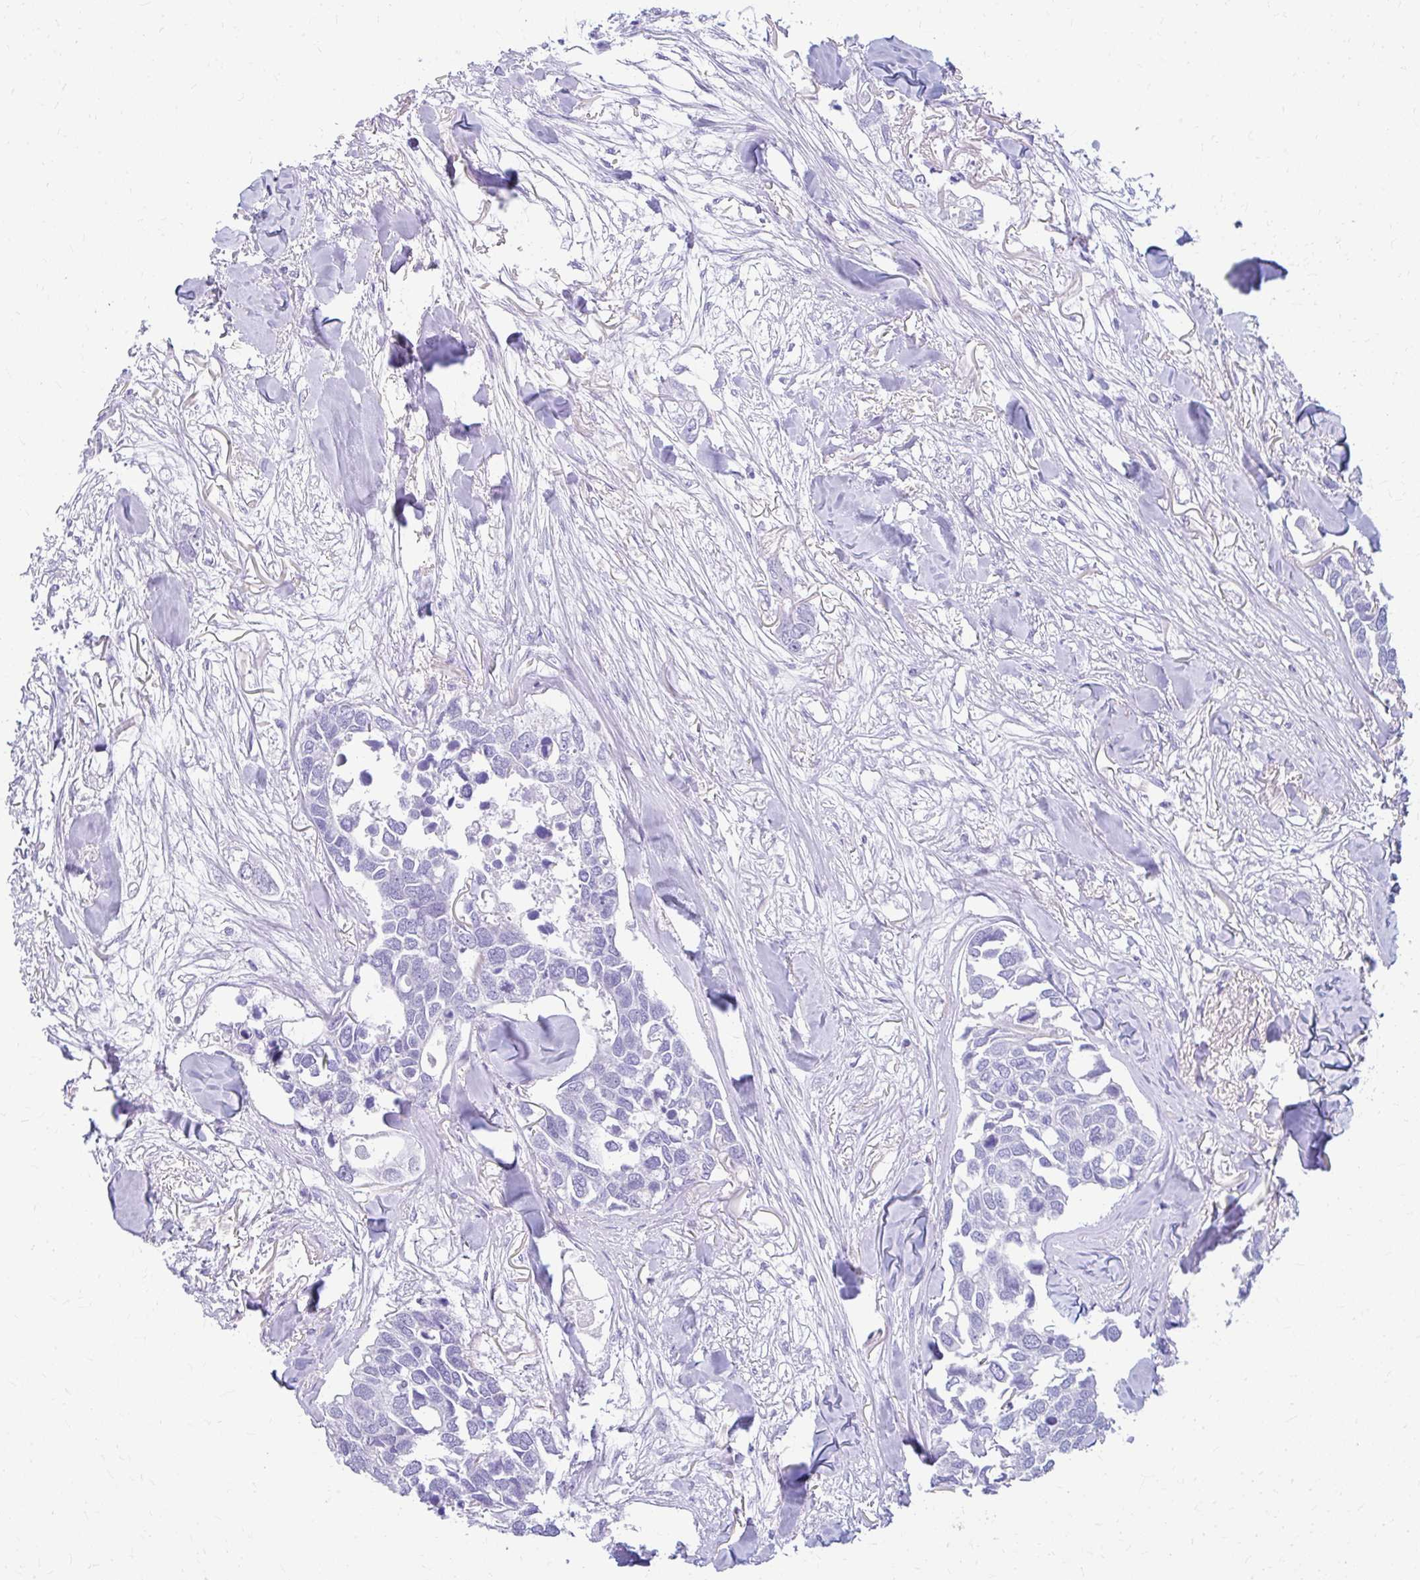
{"staining": {"intensity": "negative", "quantity": "none", "location": "none"}, "tissue": "breast cancer", "cell_type": "Tumor cells", "image_type": "cancer", "snomed": [{"axis": "morphology", "description": "Duct carcinoma"}, {"axis": "topography", "description": "Breast"}], "caption": "IHC photomicrograph of breast cancer stained for a protein (brown), which displays no positivity in tumor cells.", "gene": "NSG2", "patient": {"sex": "female", "age": 83}}